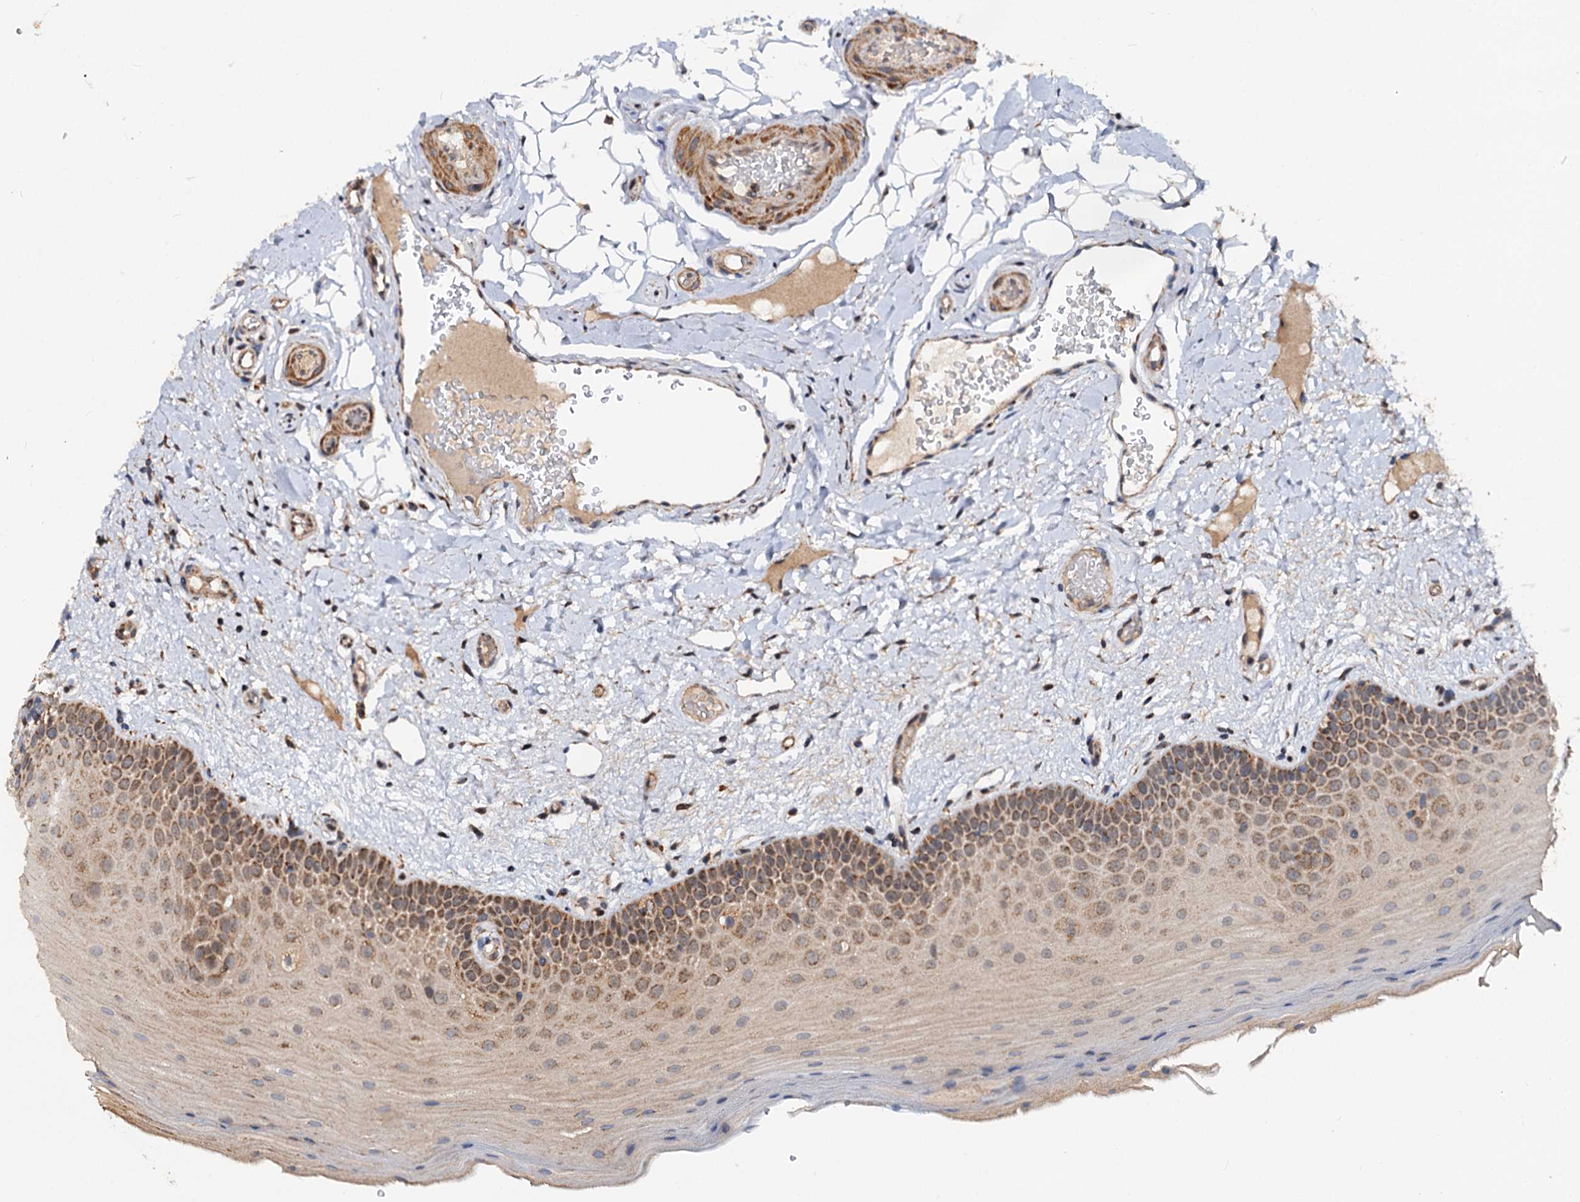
{"staining": {"intensity": "moderate", "quantity": ">75%", "location": "cytoplasmic/membranous,nuclear"}, "tissue": "oral mucosa", "cell_type": "Squamous epithelial cells", "image_type": "normal", "snomed": [{"axis": "morphology", "description": "Normal tissue, NOS"}, {"axis": "topography", "description": "Oral tissue"}, {"axis": "topography", "description": "Tounge, NOS"}], "caption": "A photomicrograph of human oral mucosa stained for a protein exhibits moderate cytoplasmic/membranous,nuclear brown staining in squamous epithelial cells. The staining is performed using DAB brown chromogen to label protein expression. The nuclei are counter-stained blue using hematoxylin.", "gene": "CEP76", "patient": {"sex": "male", "age": 47}}